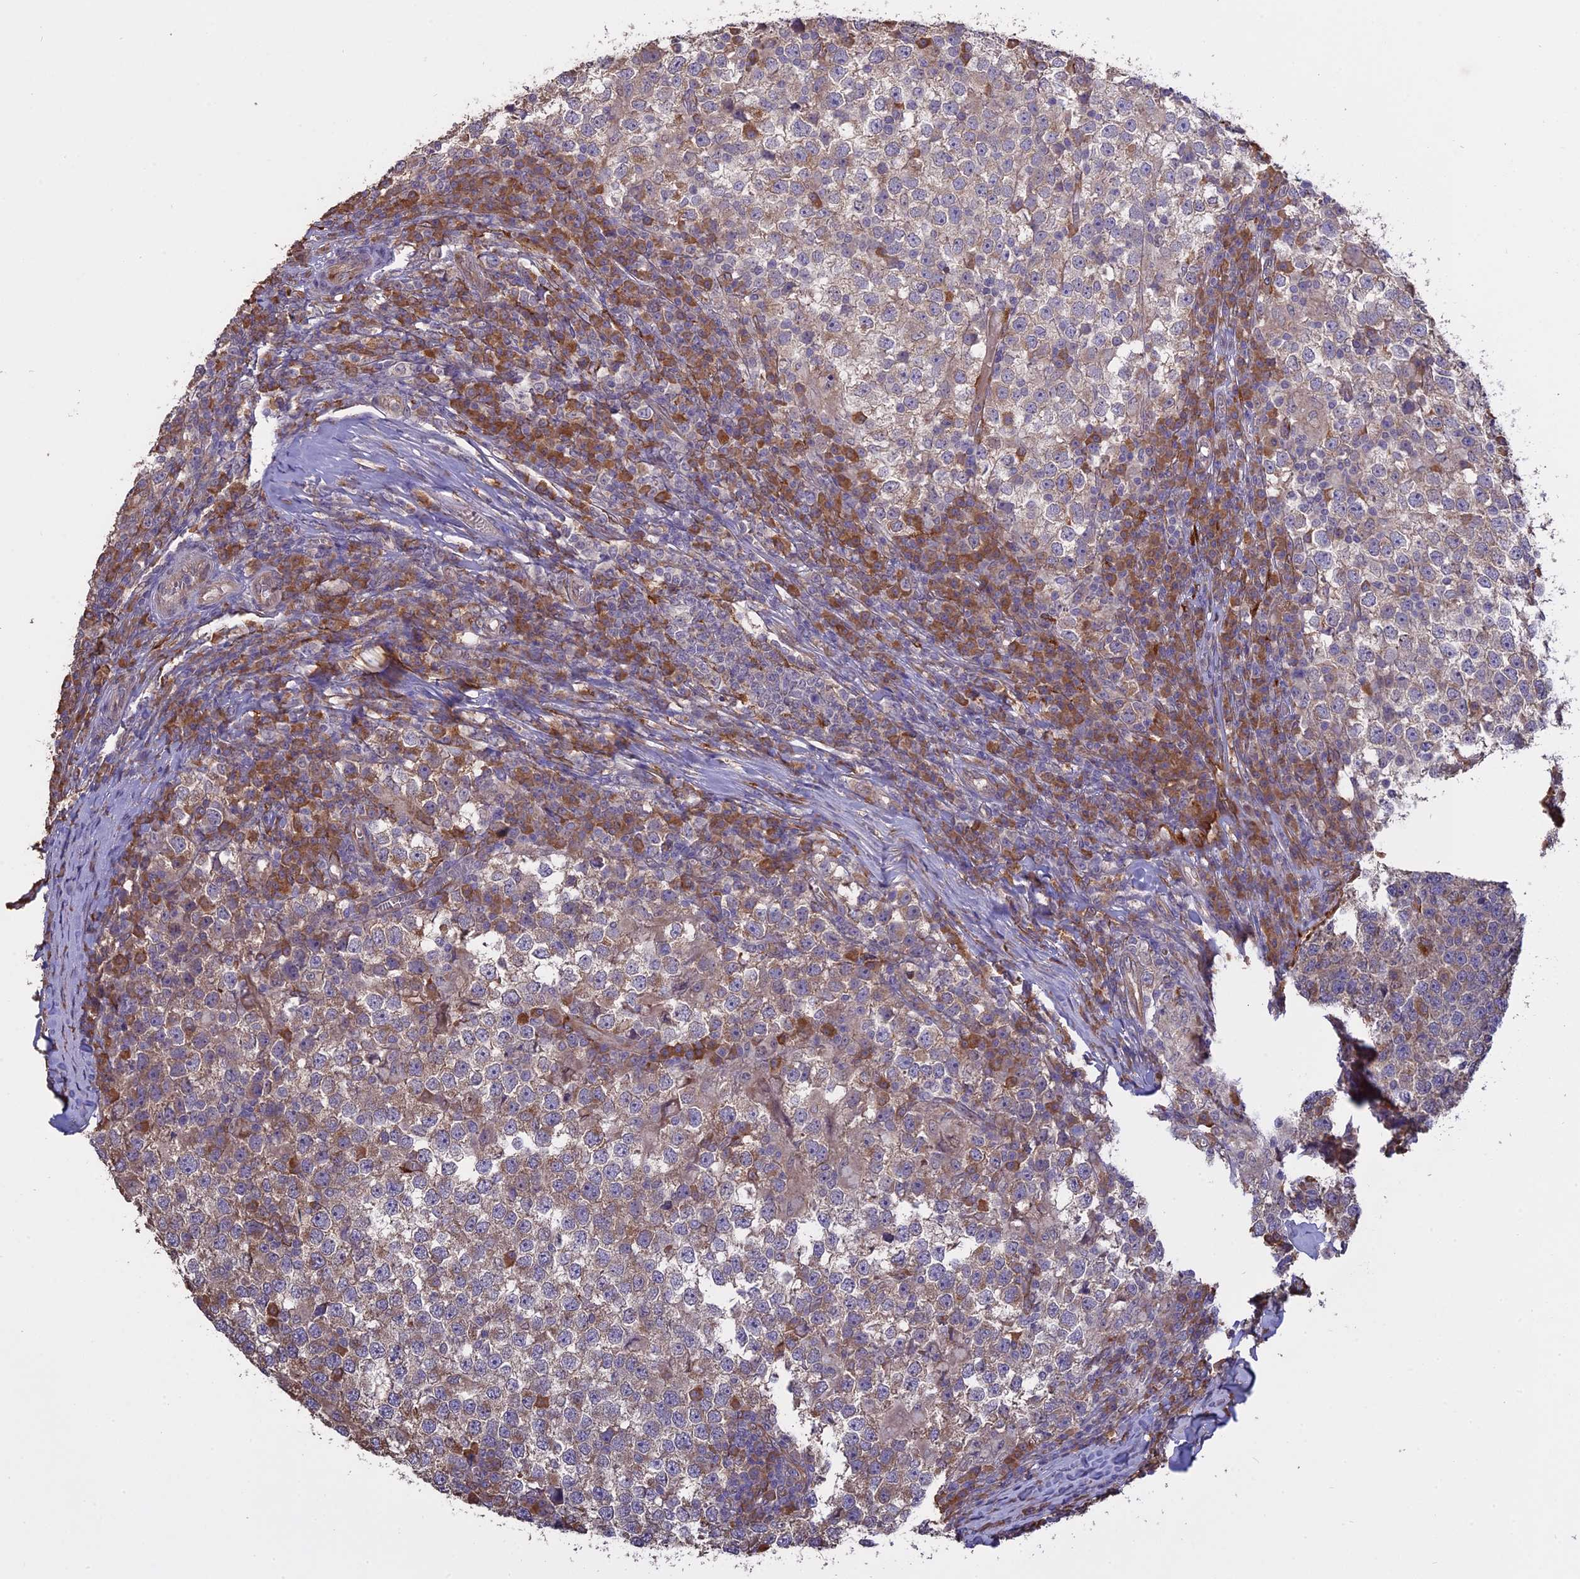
{"staining": {"intensity": "weak", "quantity": "25%-75%", "location": "cytoplasmic/membranous"}, "tissue": "testis cancer", "cell_type": "Tumor cells", "image_type": "cancer", "snomed": [{"axis": "morphology", "description": "Seminoma, NOS"}, {"axis": "topography", "description": "Testis"}], "caption": "A low amount of weak cytoplasmic/membranous expression is appreciated in about 25%-75% of tumor cells in seminoma (testis) tissue.", "gene": "PPIC", "patient": {"sex": "male", "age": 65}}